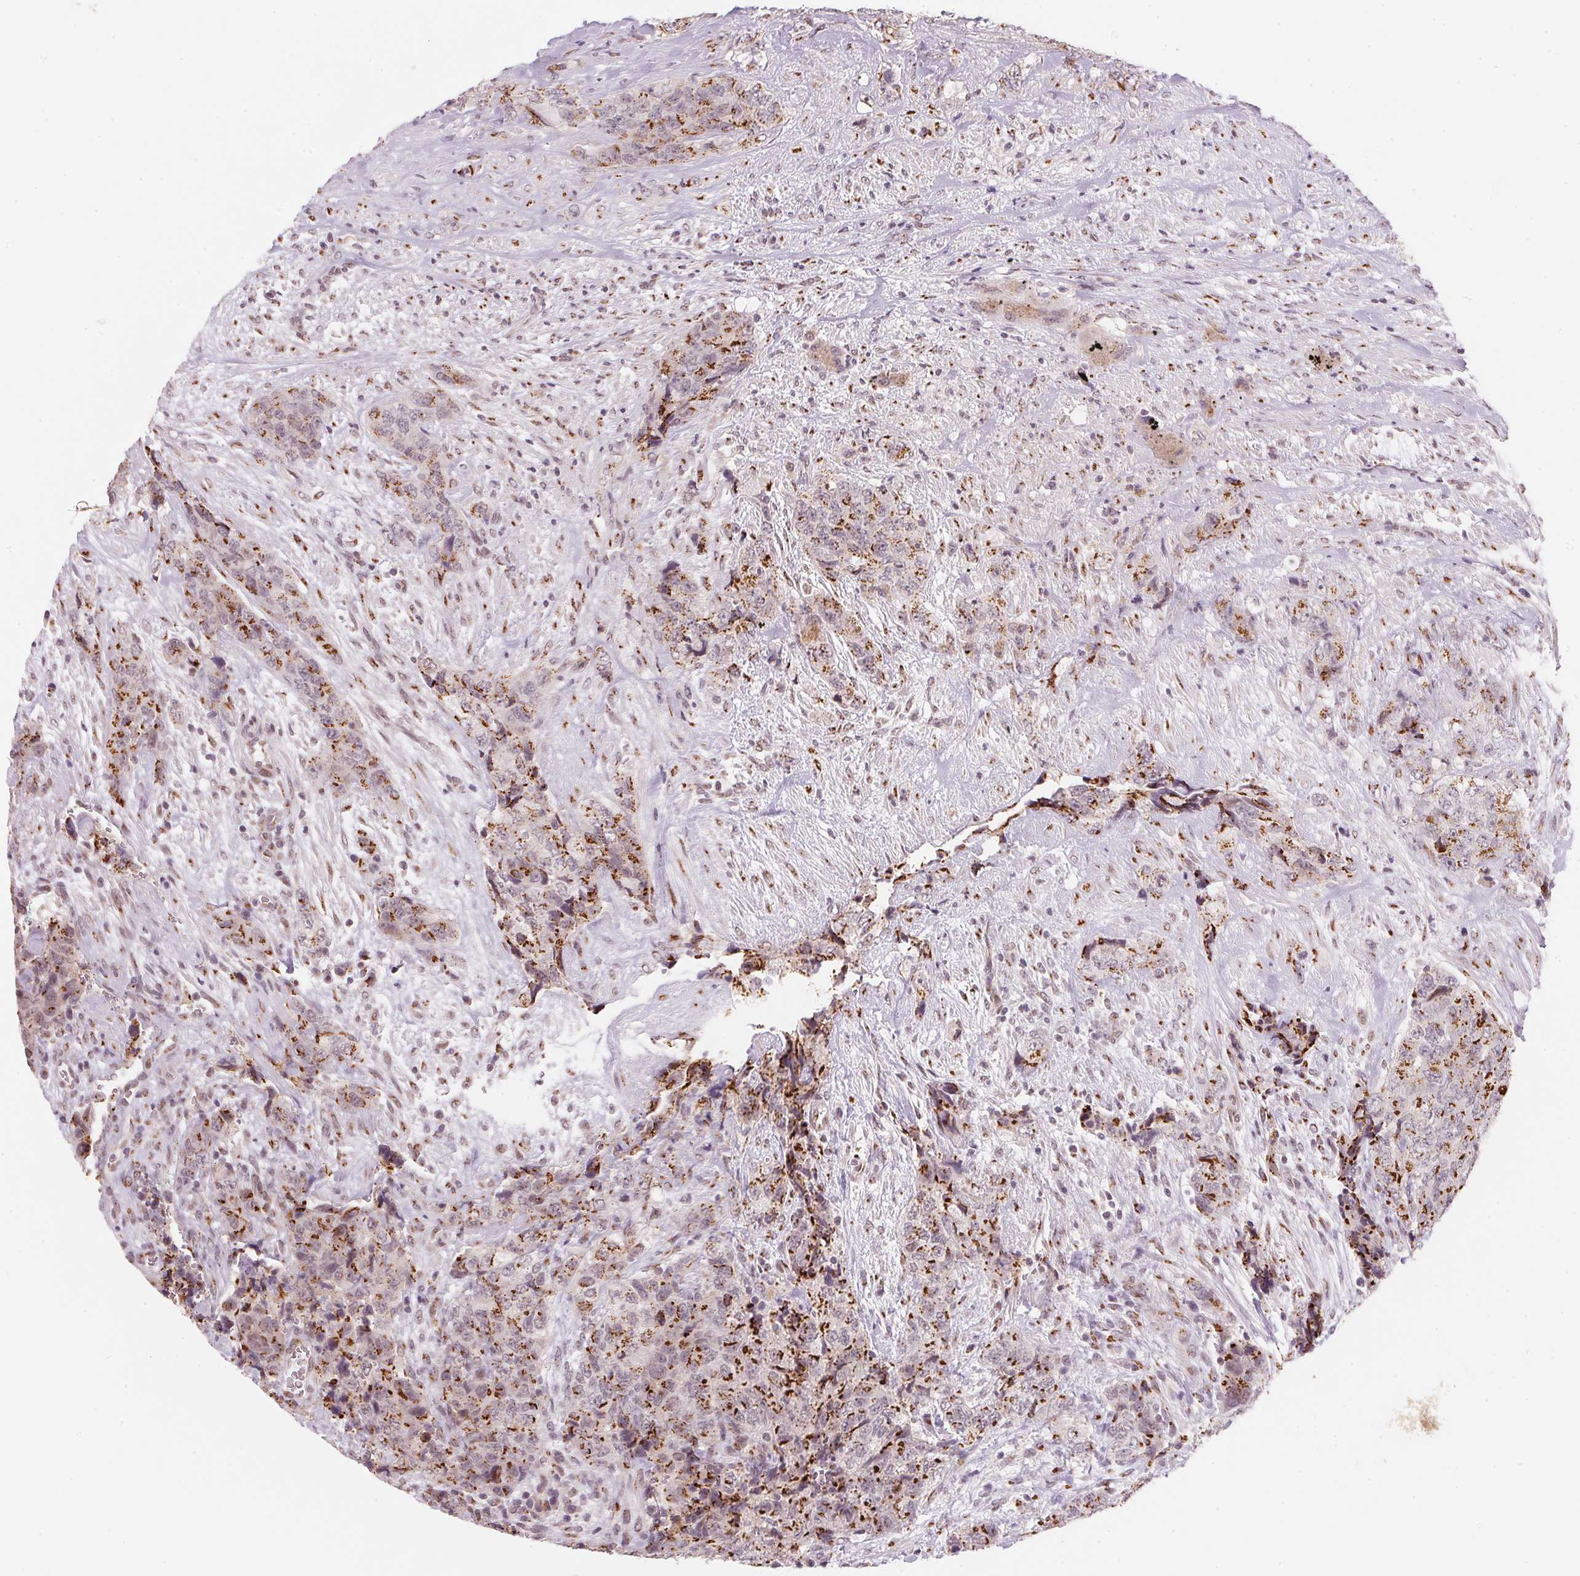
{"staining": {"intensity": "strong", "quantity": "25%-75%", "location": "cytoplasmic/membranous"}, "tissue": "urothelial cancer", "cell_type": "Tumor cells", "image_type": "cancer", "snomed": [{"axis": "morphology", "description": "Urothelial carcinoma, High grade"}, {"axis": "topography", "description": "Urinary bladder"}], "caption": "An image showing strong cytoplasmic/membranous staining in approximately 25%-75% of tumor cells in urothelial cancer, as visualized by brown immunohistochemical staining.", "gene": "RAB22A", "patient": {"sex": "female", "age": 78}}